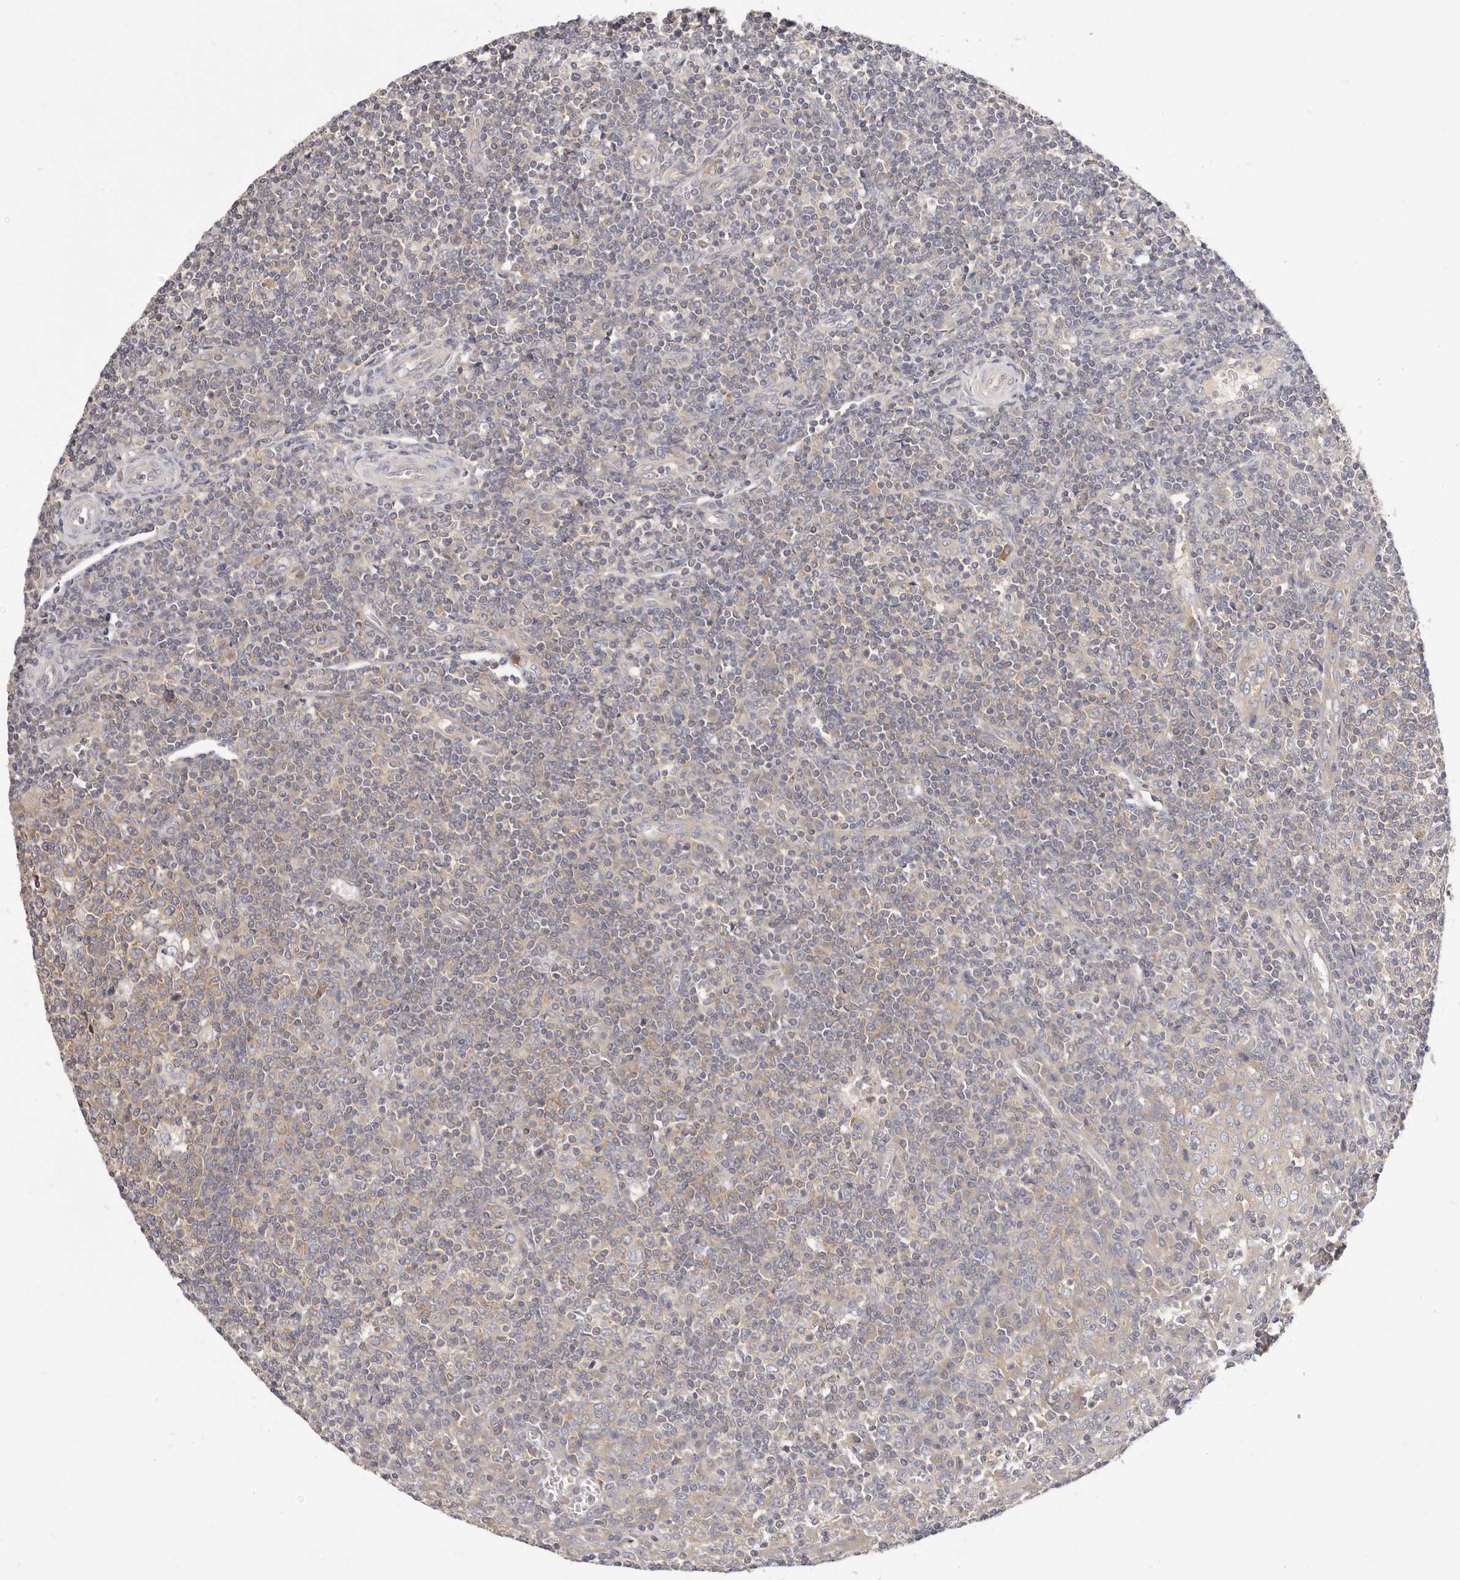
{"staining": {"intensity": "weak", "quantity": ">75%", "location": "cytoplasmic/membranous"}, "tissue": "tonsil", "cell_type": "Germinal center cells", "image_type": "normal", "snomed": [{"axis": "morphology", "description": "Normal tissue, NOS"}, {"axis": "topography", "description": "Tonsil"}], "caption": "An immunohistochemistry (IHC) histopathology image of unremarkable tissue is shown. Protein staining in brown highlights weak cytoplasmic/membranous positivity in tonsil within germinal center cells. The protein of interest is shown in brown color, while the nuclei are stained blue.", "gene": "KCMF1", "patient": {"sex": "female", "age": 19}}